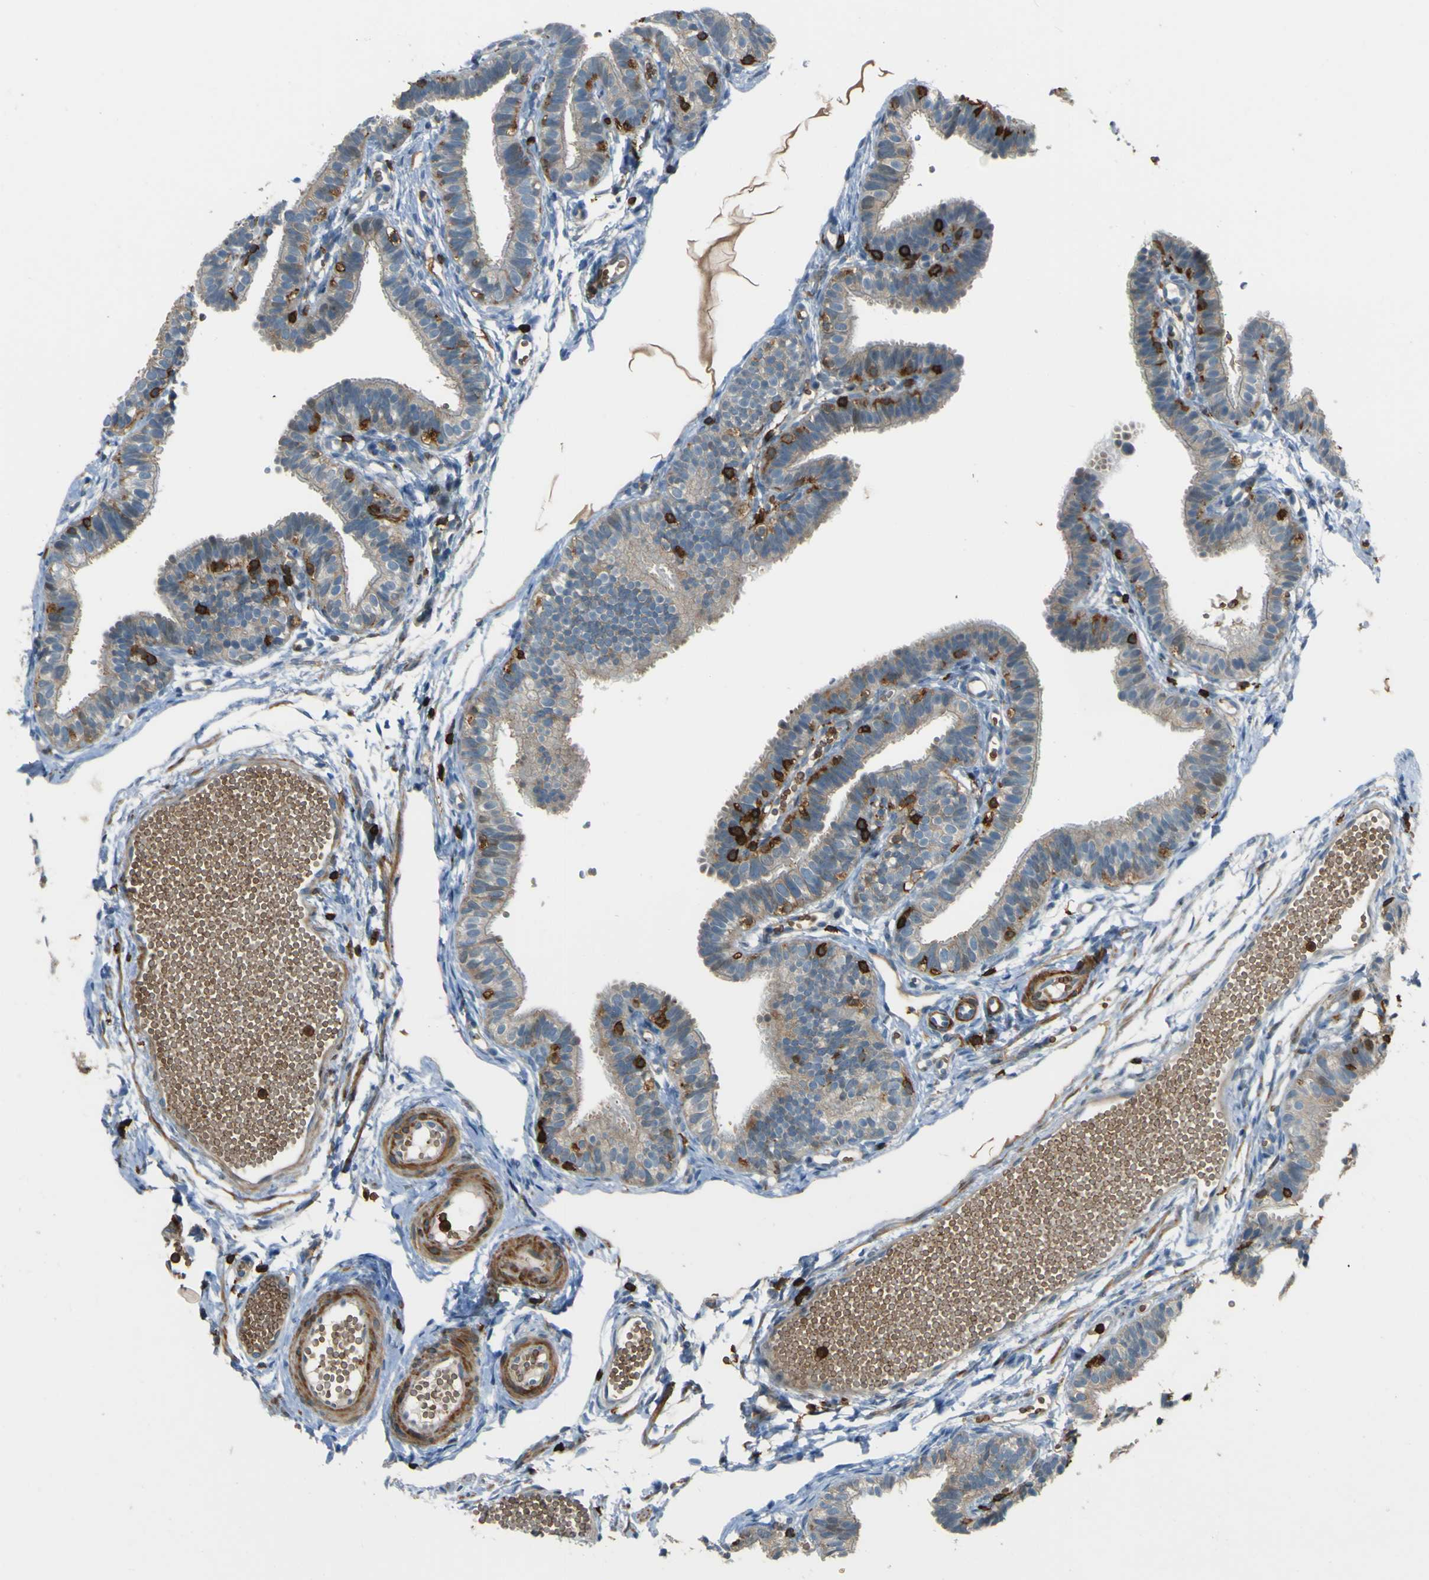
{"staining": {"intensity": "weak", "quantity": ">75%", "location": "cytoplasmic/membranous"}, "tissue": "fallopian tube", "cell_type": "Glandular cells", "image_type": "normal", "snomed": [{"axis": "morphology", "description": "Normal tissue, NOS"}, {"axis": "topography", "description": "Fallopian tube"}, {"axis": "topography", "description": "Placenta"}], "caption": "Fallopian tube stained for a protein demonstrates weak cytoplasmic/membranous positivity in glandular cells. (DAB = brown stain, brightfield microscopy at high magnification).", "gene": "PCDHB5", "patient": {"sex": "female", "age": 34}}